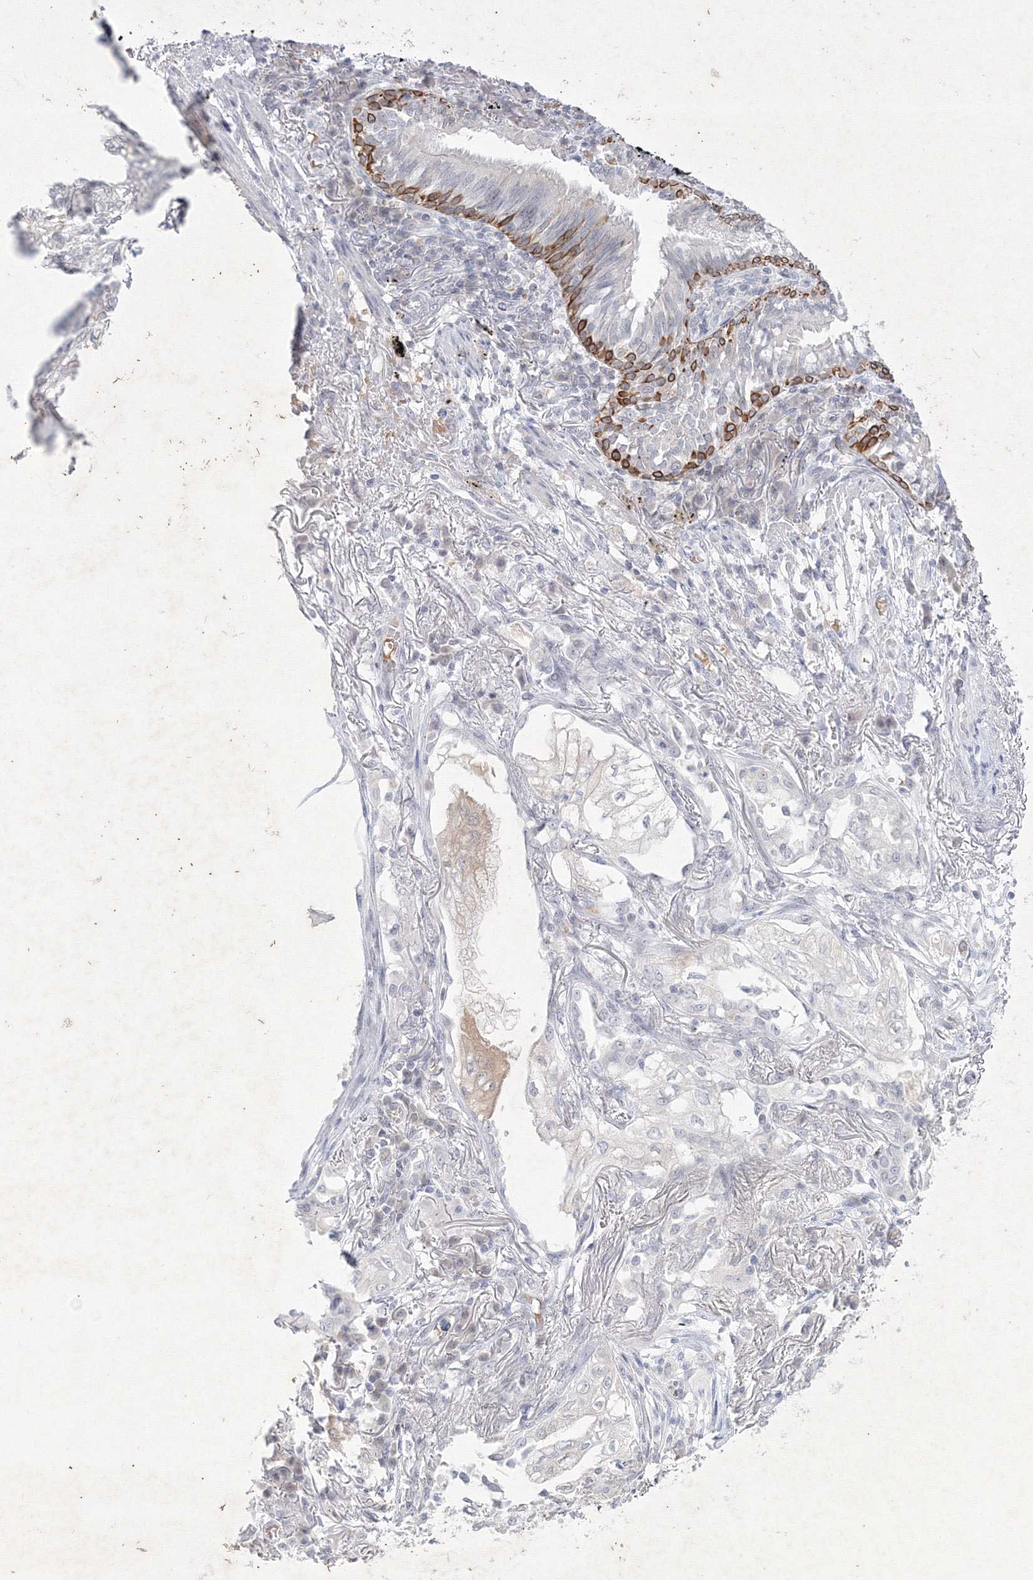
{"staining": {"intensity": "negative", "quantity": "none", "location": "none"}, "tissue": "lung cancer", "cell_type": "Tumor cells", "image_type": "cancer", "snomed": [{"axis": "morphology", "description": "Adenocarcinoma, NOS"}, {"axis": "topography", "description": "Lung"}], "caption": "High magnification brightfield microscopy of lung cancer (adenocarcinoma) stained with DAB (brown) and counterstained with hematoxylin (blue): tumor cells show no significant staining.", "gene": "NXPE3", "patient": {"sex": "female", "age": 70}}